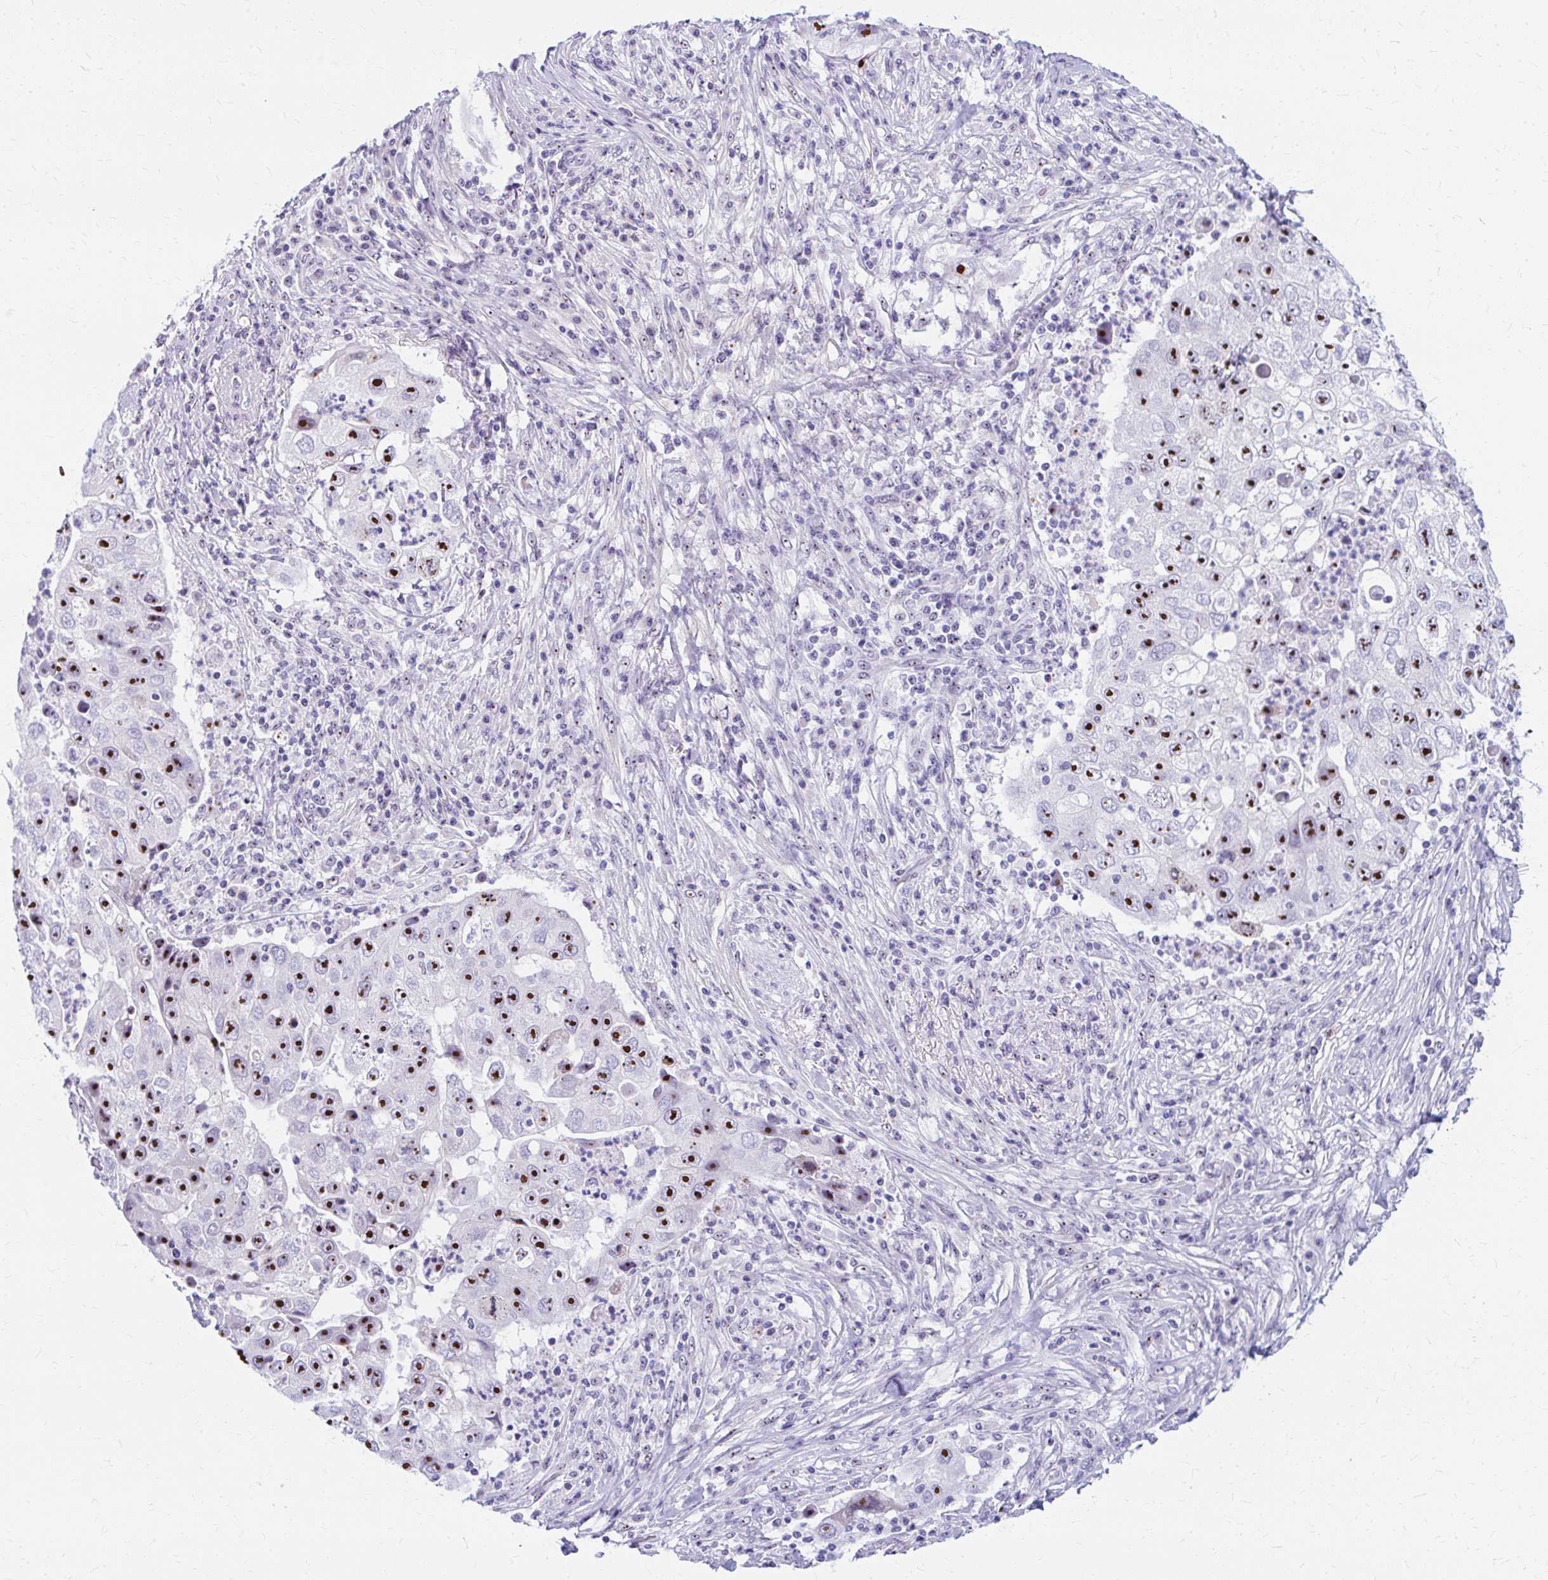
{"staining": {"intensity": "strong", "quantity": ">75%", "location": "nuclear"}, "tissue": "lung cancer", "cell_type": "Tumor cells", "image_type": "cancer", "snomed": [{"axis": "morphology", "description": "Squamous cell carcinoma, NOS"}, {"axis": "topography", "description": "Lung"}], "caption": "This is a photomicrograph of immunohistochemistry staining of lung cancer, which shows strong staining in the nuclear of tumor cells.", "gene": "FTSJ3", "patient": {"sex": "male", "age": 64}}